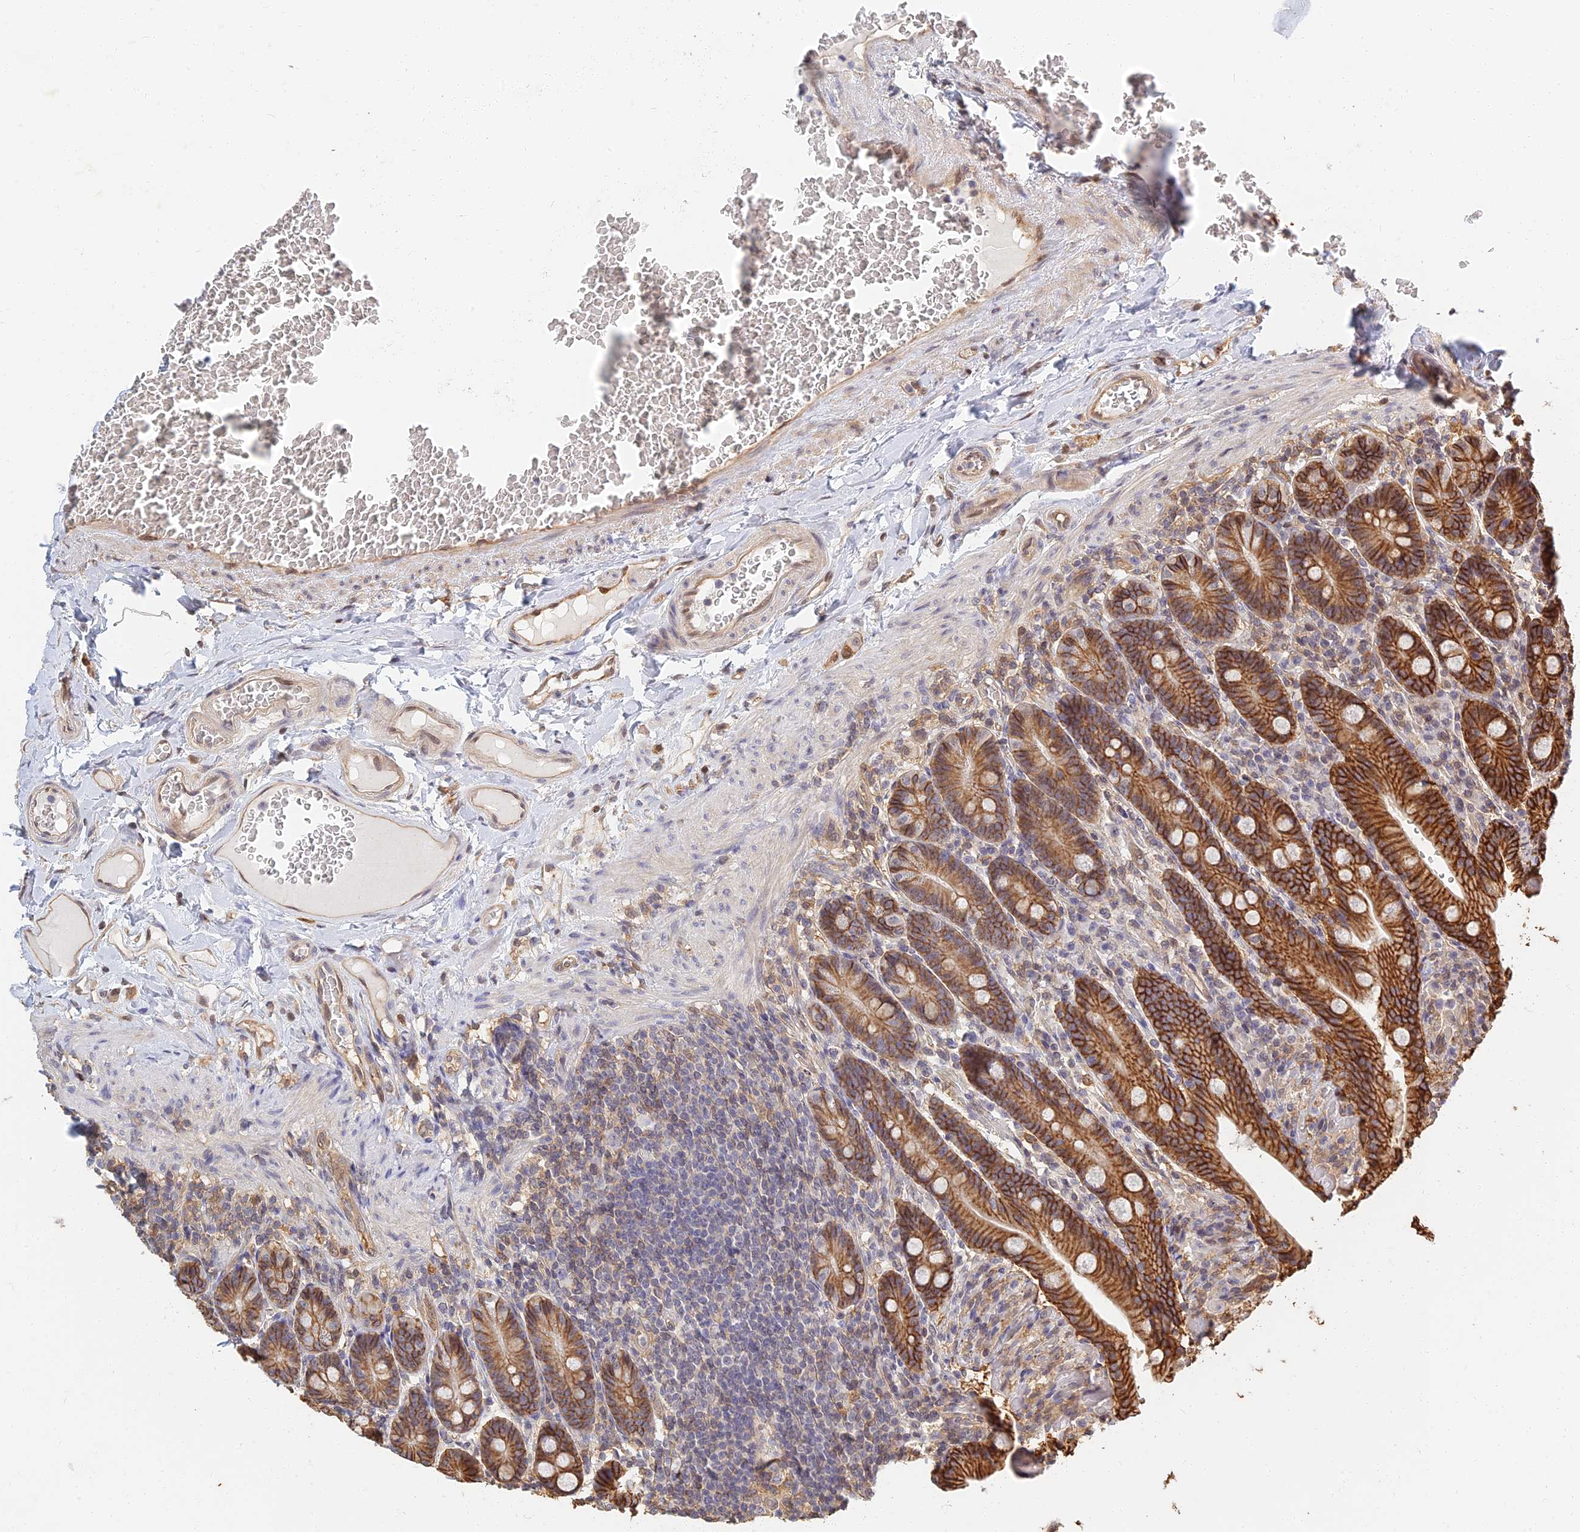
{"staining": {"intensity": "strong", "quantity": ">75%", "location": "cytoplasmic/membranous"}, "tissue": "duodenum", "cell_type": "Glandular cells", "image_type": "normal", "snomed": [{"axis": "morphology", "description": "Normal tissue, NOS"}, {"axis": "topography", "description": "Duodenum"}], "caption": "A brown stain shows strong cytoplasmic/membranous expression of a protein in glandular cells of benign human duodenum. (DAB (3,3'-diaminobenzidine) IHC, brown staining for protein, blue staining for nuclei).", "gene": "LRRN3", "patient": {"sex": "female", "age": 62}}